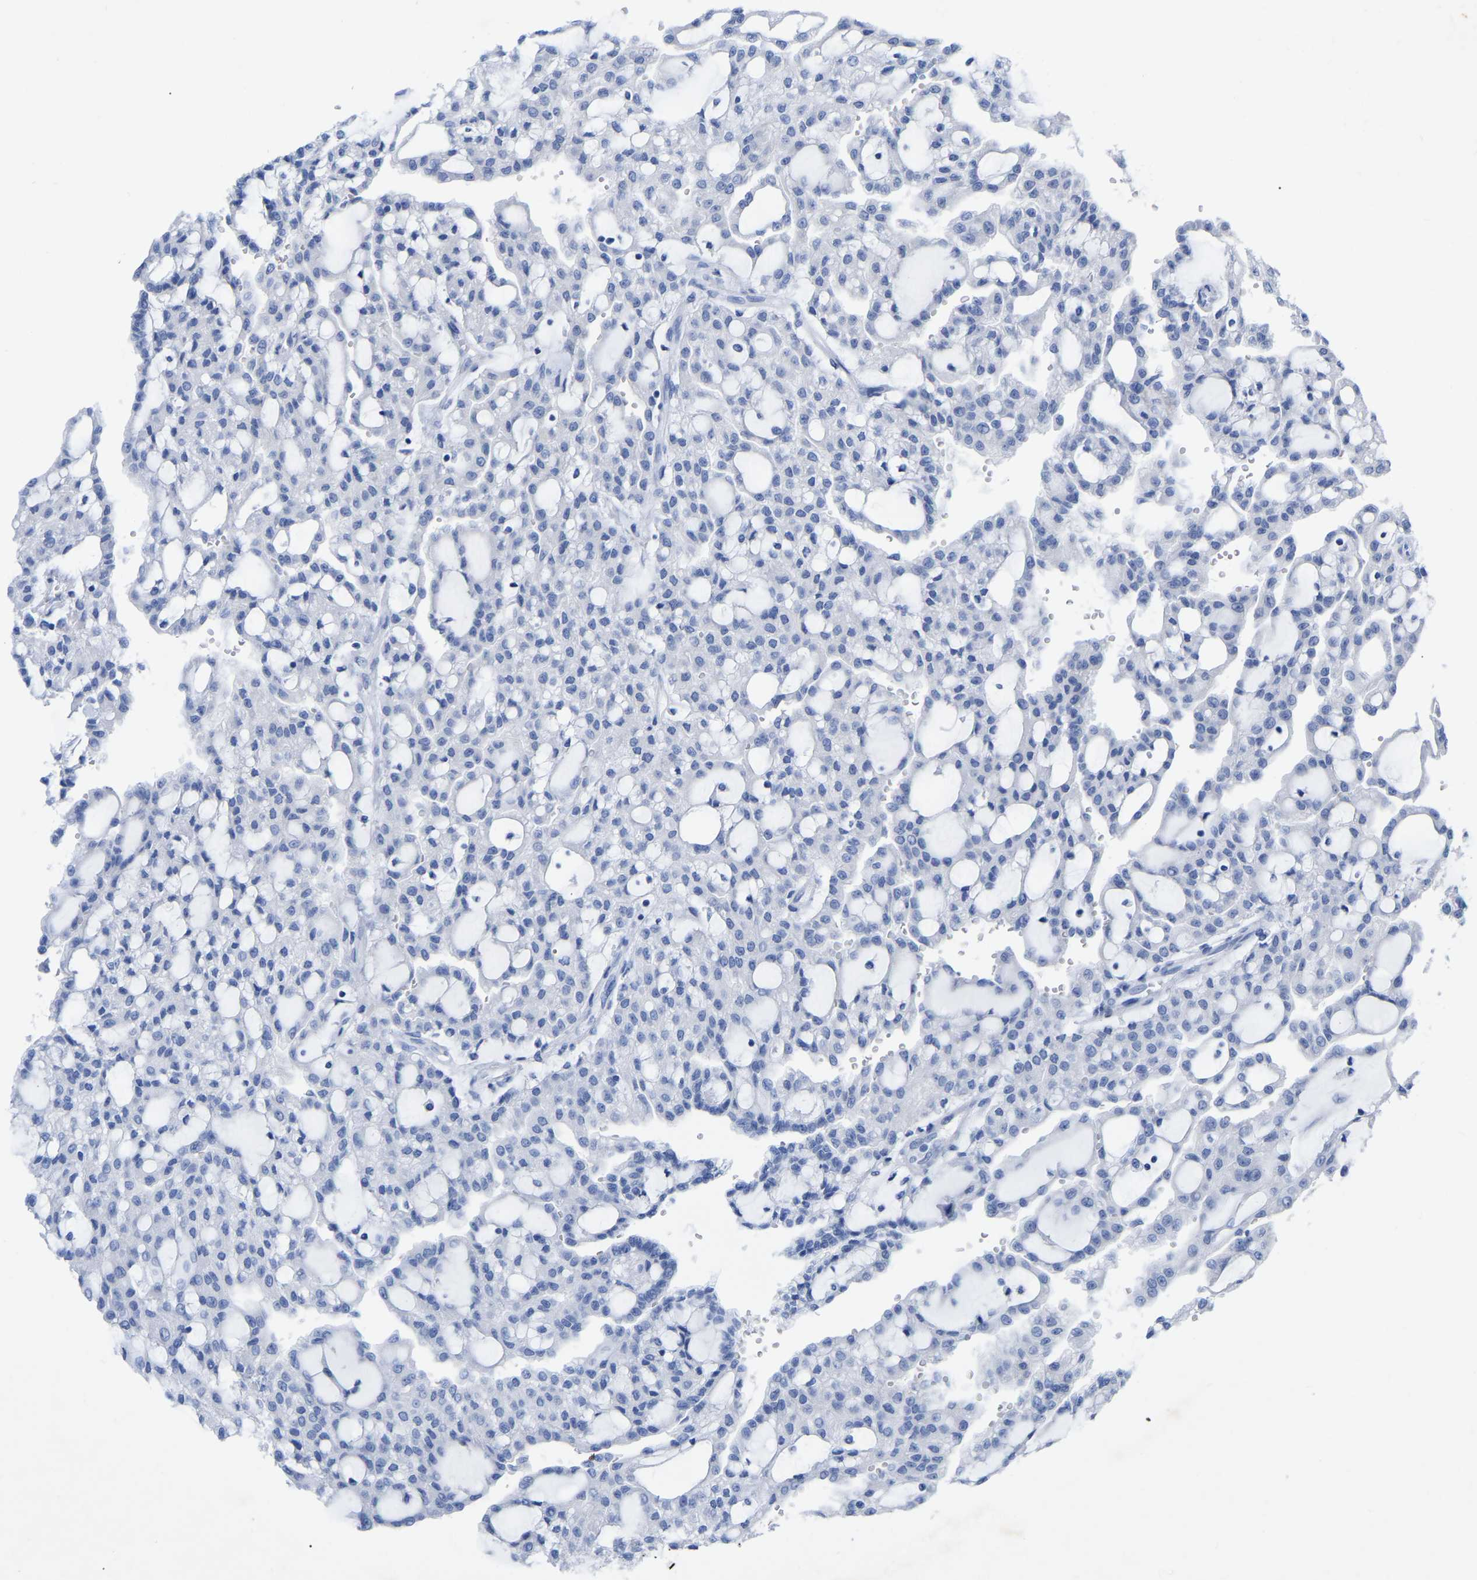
{"staining": {"intensity": "negative", "quantity": "none", "location": "none"}, "tissue": "renal cancer", "cell_type": "Tumor cells", "image_type": "cancer", "snomed": [{"axis": "morphology", "description": "Adenocarcinoma, NOS"}, {"axis": "topography", "description": "Kidney"}], "caption": "Immunohistochemistry (IHC) of adenocarcinoma (renal) shows no positivity in tumor cells.", "gene": "HAPLN1", "patient": {"sex": "male", "age": 63}}